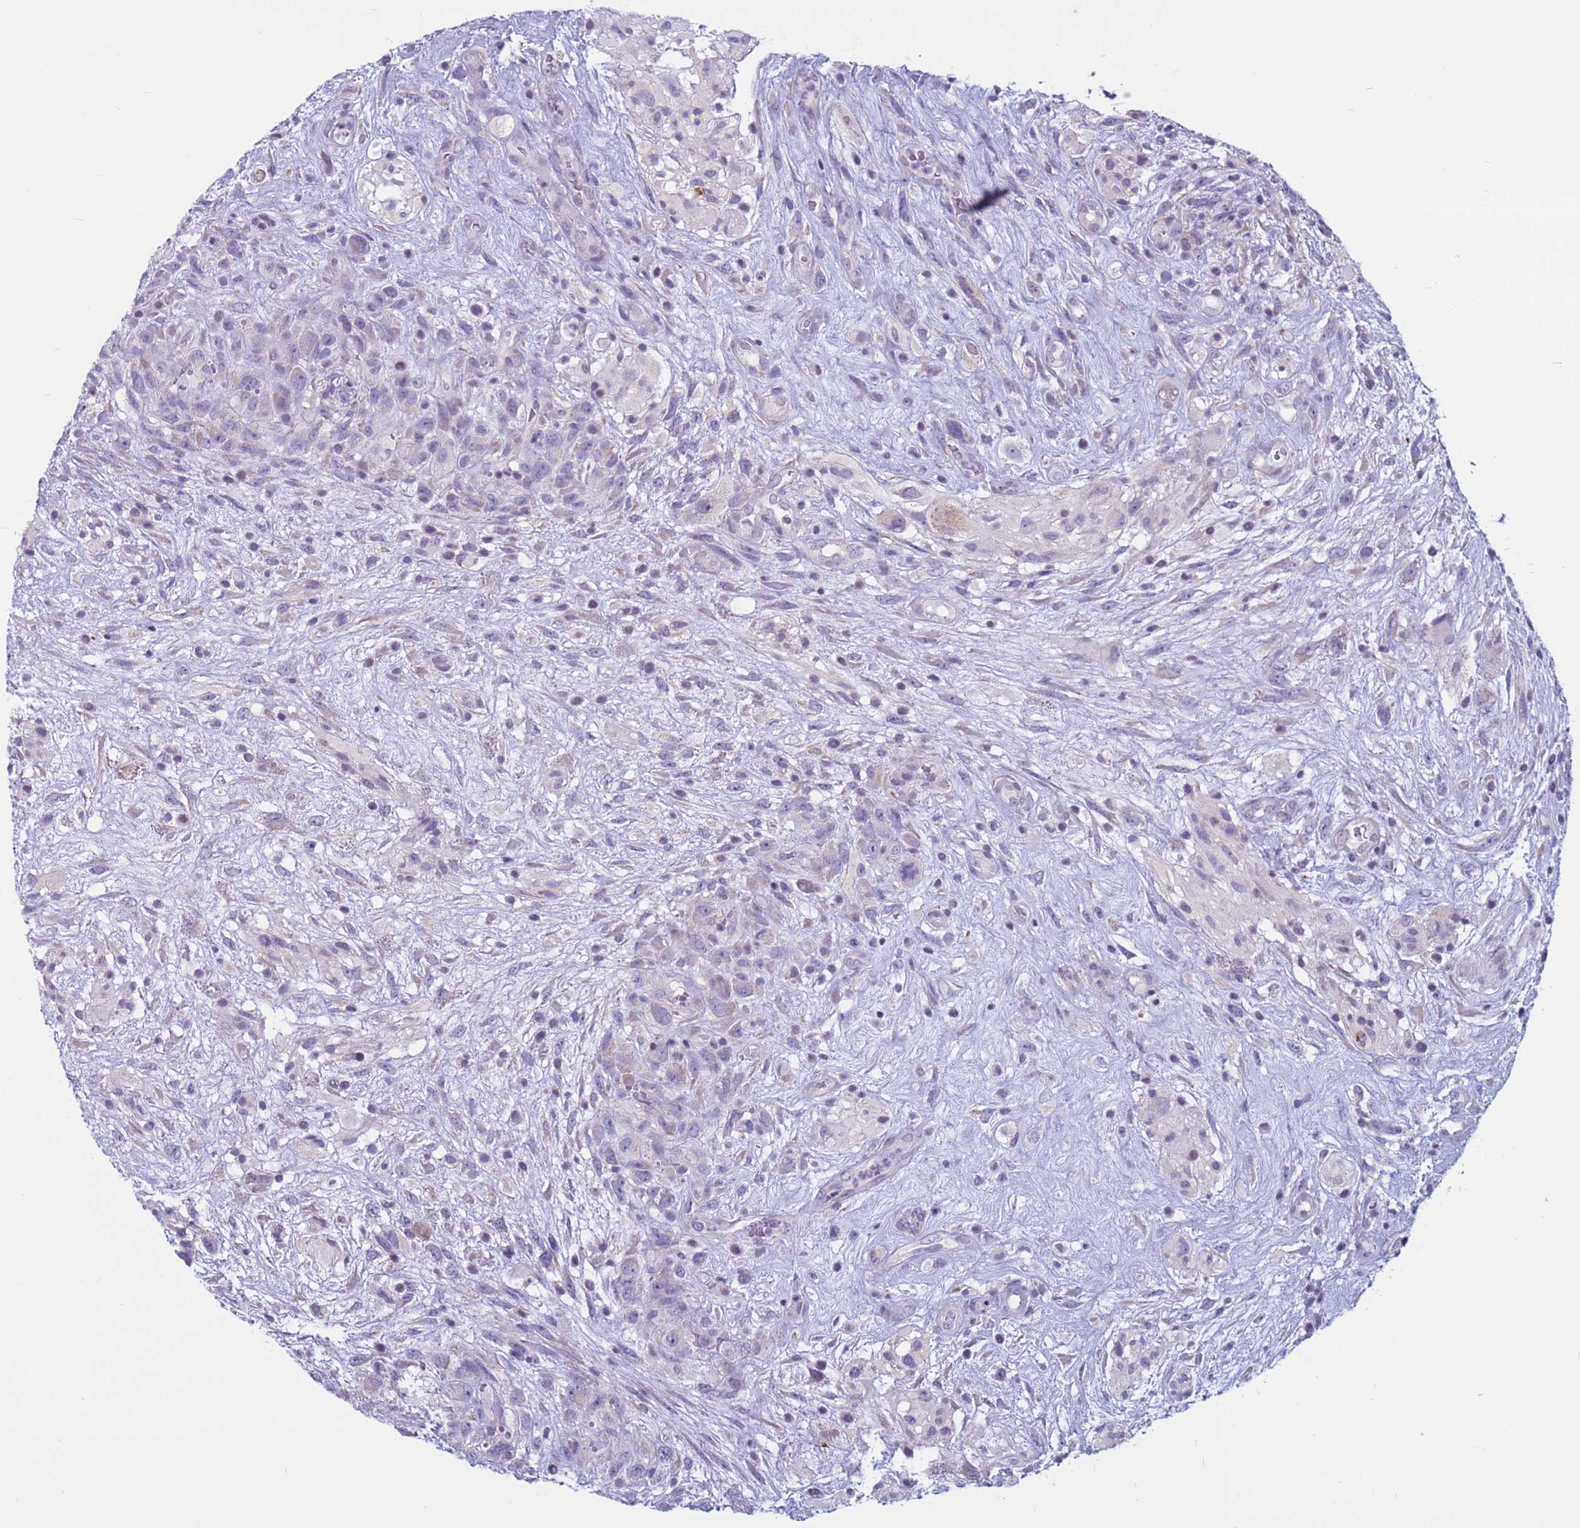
{"staining": {"intensity": "negative", "quantity": "none", "location": "none"}, "tissue": "glioma", "cell_type": "Tumor cells", "image_type": "cancer", "snomed": [{"axis": "morphology", "description": "Glioma, malignant, High grade"}, {"axis": "topography", "description": "Brain"}], "caption": "IHC histopathology image of human glioma stained for a protein (brown), which exhibits no expression in tumor cells.", "gene": "CDK2AP2", "patient": {"sex": "male", "age": 61}}